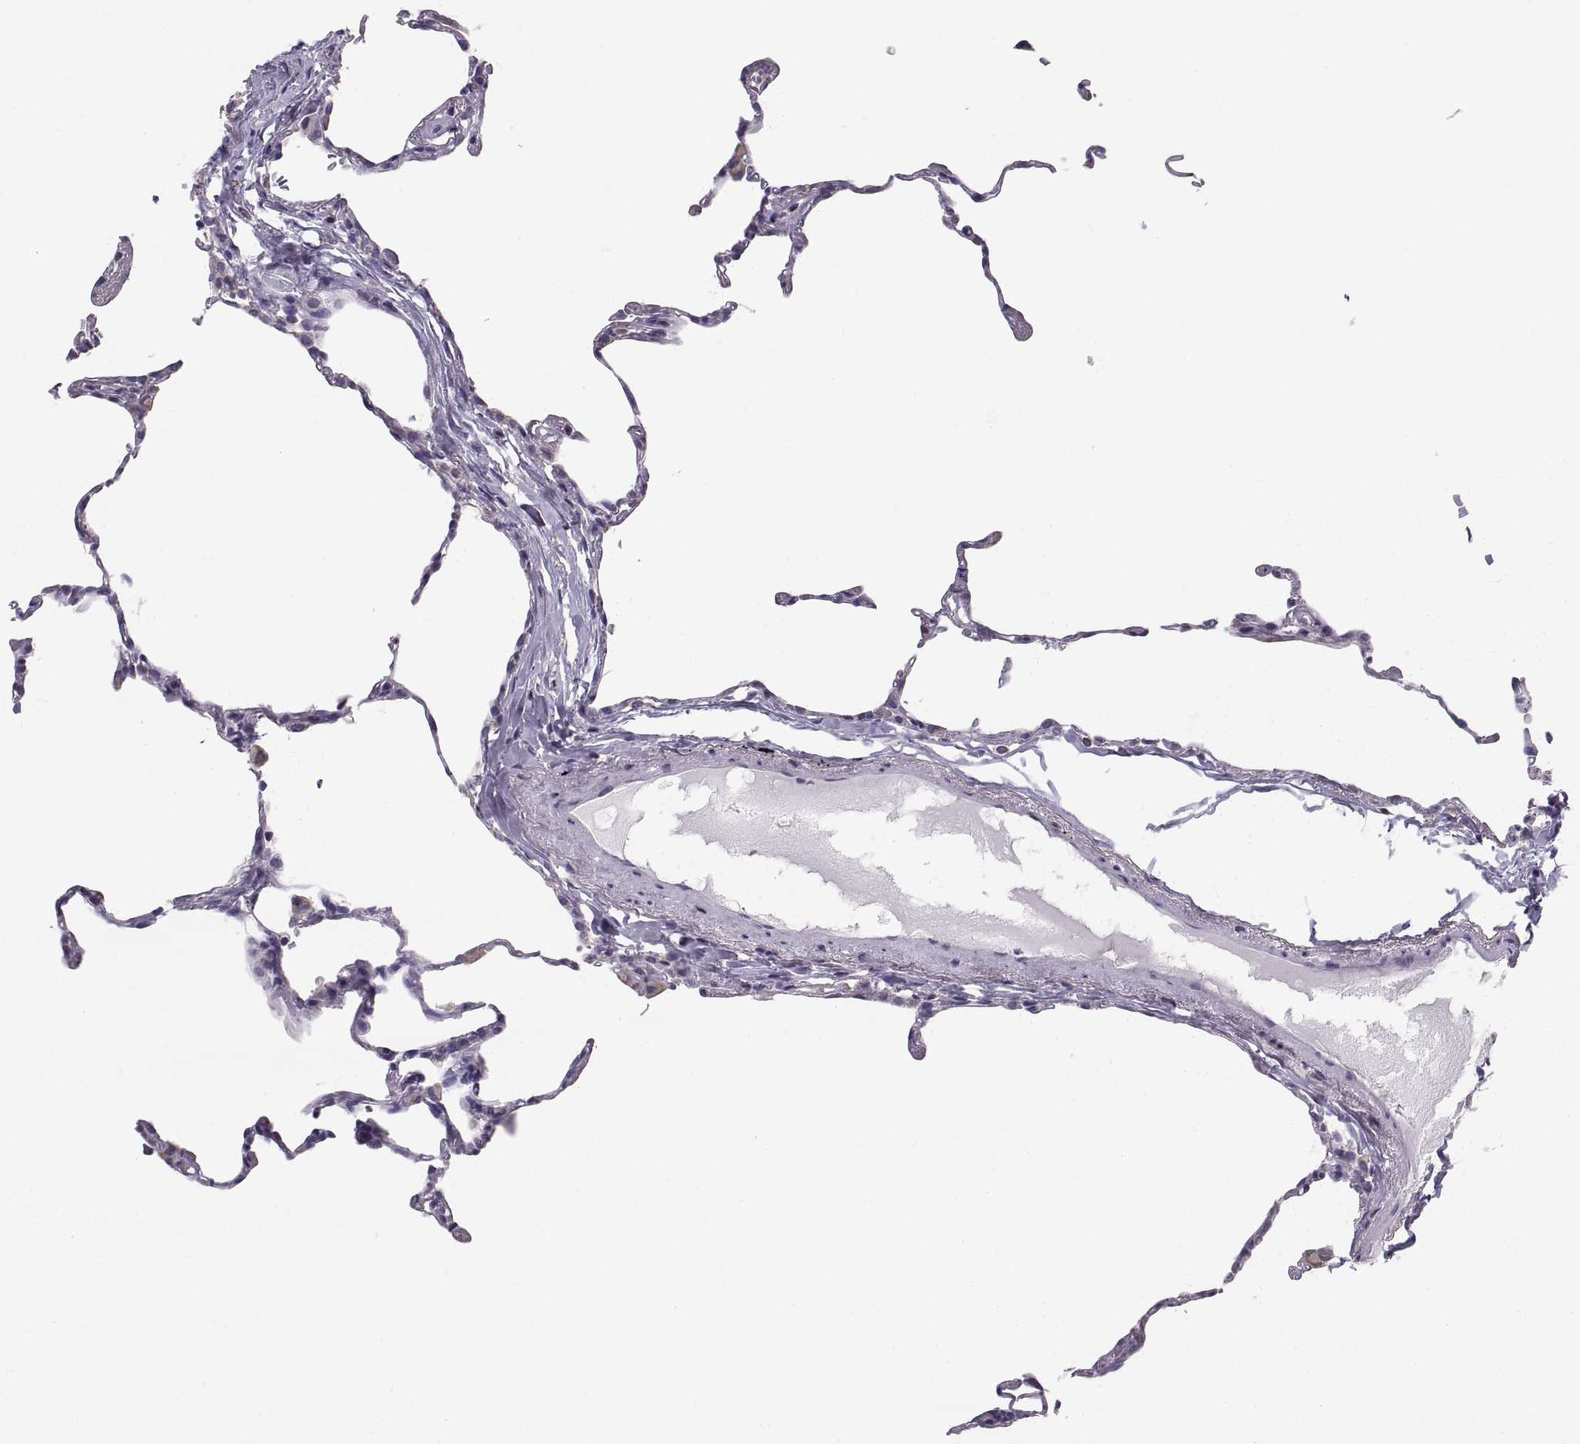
{"staining": {"intensity": "negative", "quantity": "none", "location": "none"}, "tissue": "lung", "cell_type": "Alveolar cells", "image_type": "normal", "snomed": [{"axis": "morphology", "description": "Normal tissue, NOS"}, {"axis": "topography", "description": "Lung"}], "caption": "This is a photomicrograph of IHC staining of unremarkable lung, which shows no expression in alveolar cells. Nuclei are stained in blue.", "gene": "STMND1", "patient": {"sex": "female", "age": 57}}